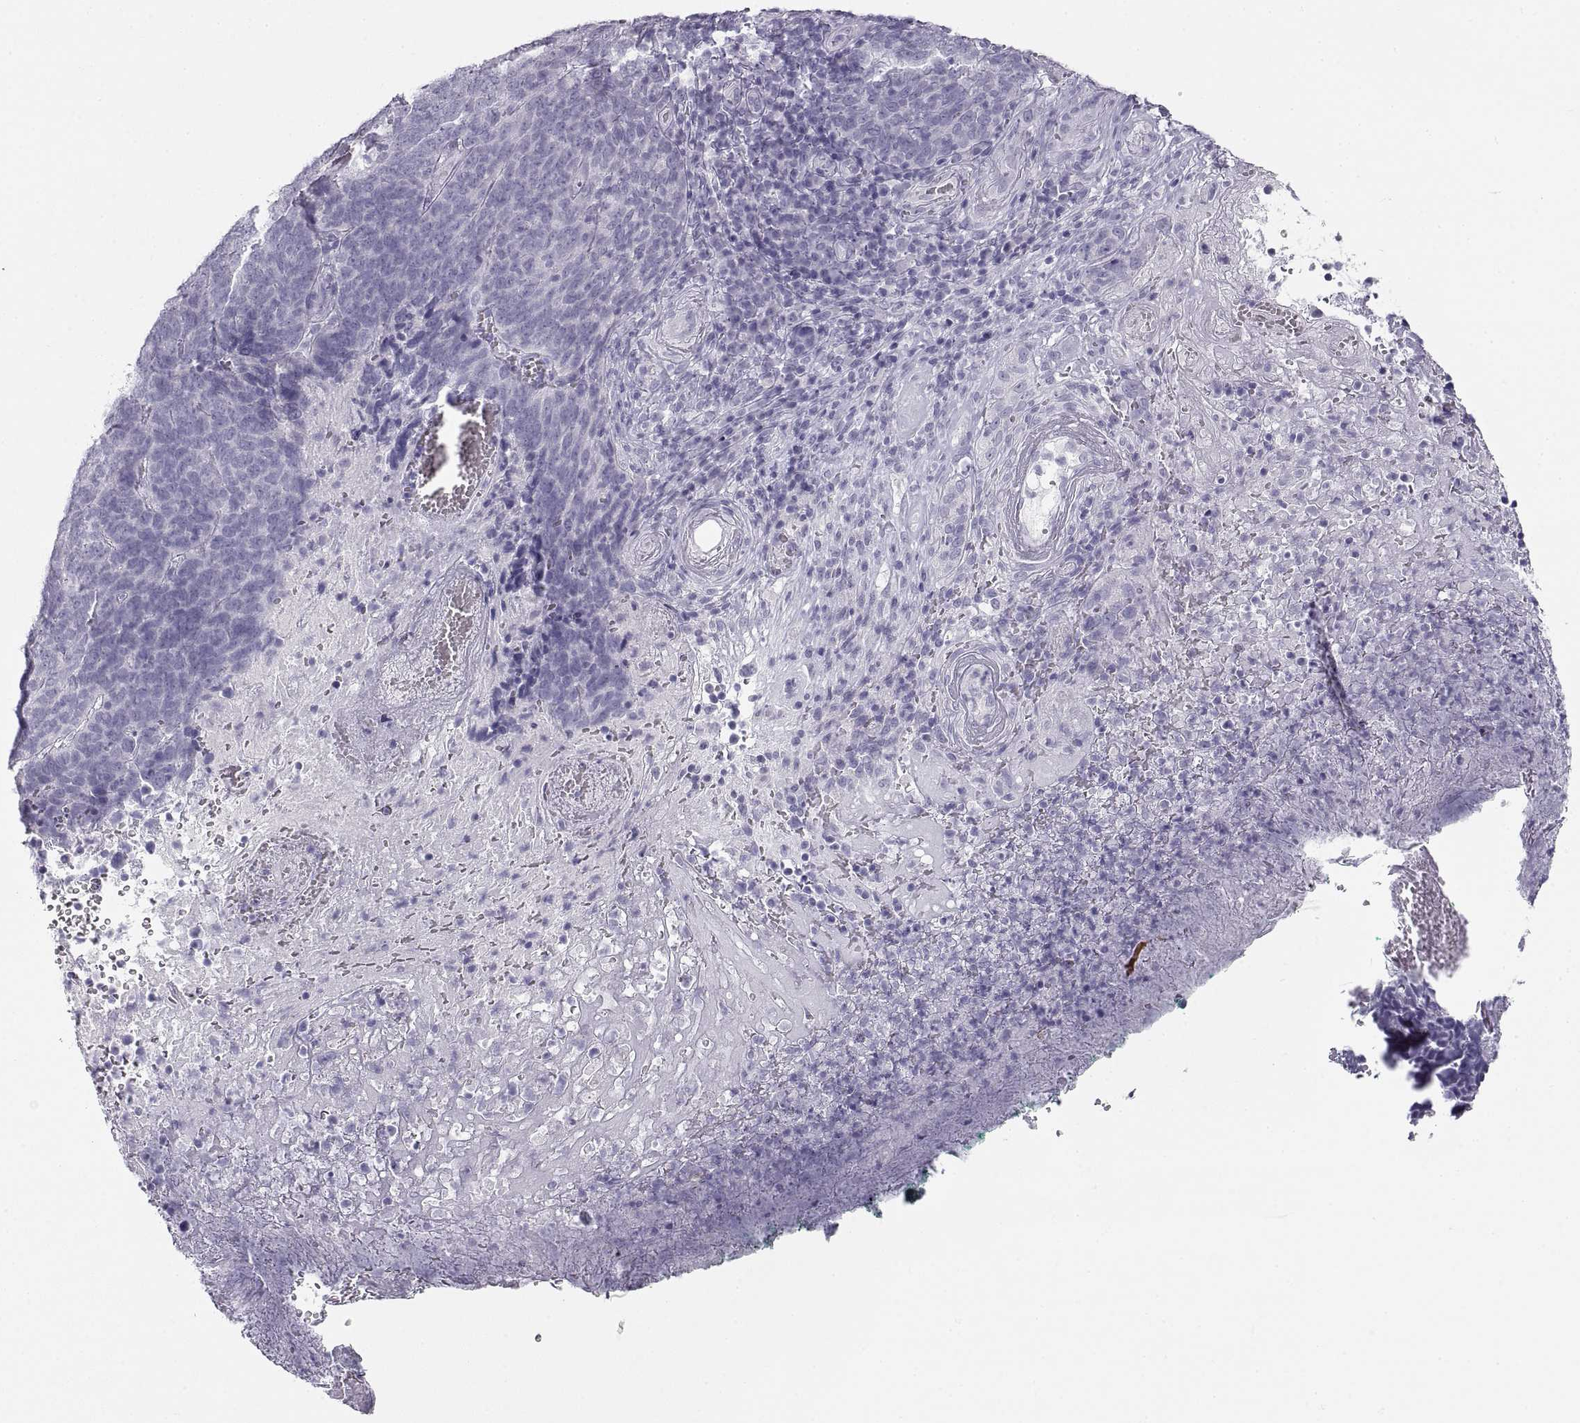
{"staining": {"intensity": "negative", "quantity": "none", "location": "none"}, "tissue": "skin cancer", "cell_type": "Tumor cells", "image_type": "cancer", "snomed": [{"axis": "morphology", "description": "Squamous cell carcinoma, NOS"}, {"axis": "topography", "description": "Skin"}, {"axis": "topography", "description": "Anal"}], "caption": "Protein analysis of skin cancer (squamous cell carcinoma) exhibits no significant expression in tumor cells. (DAB (3,3'-diaminobenzidine) immunohistochemistry (IHC) with hematoxylin counter stain).", "gene": "SEMG1", "patient": {"sex": "female", "age": 51}}